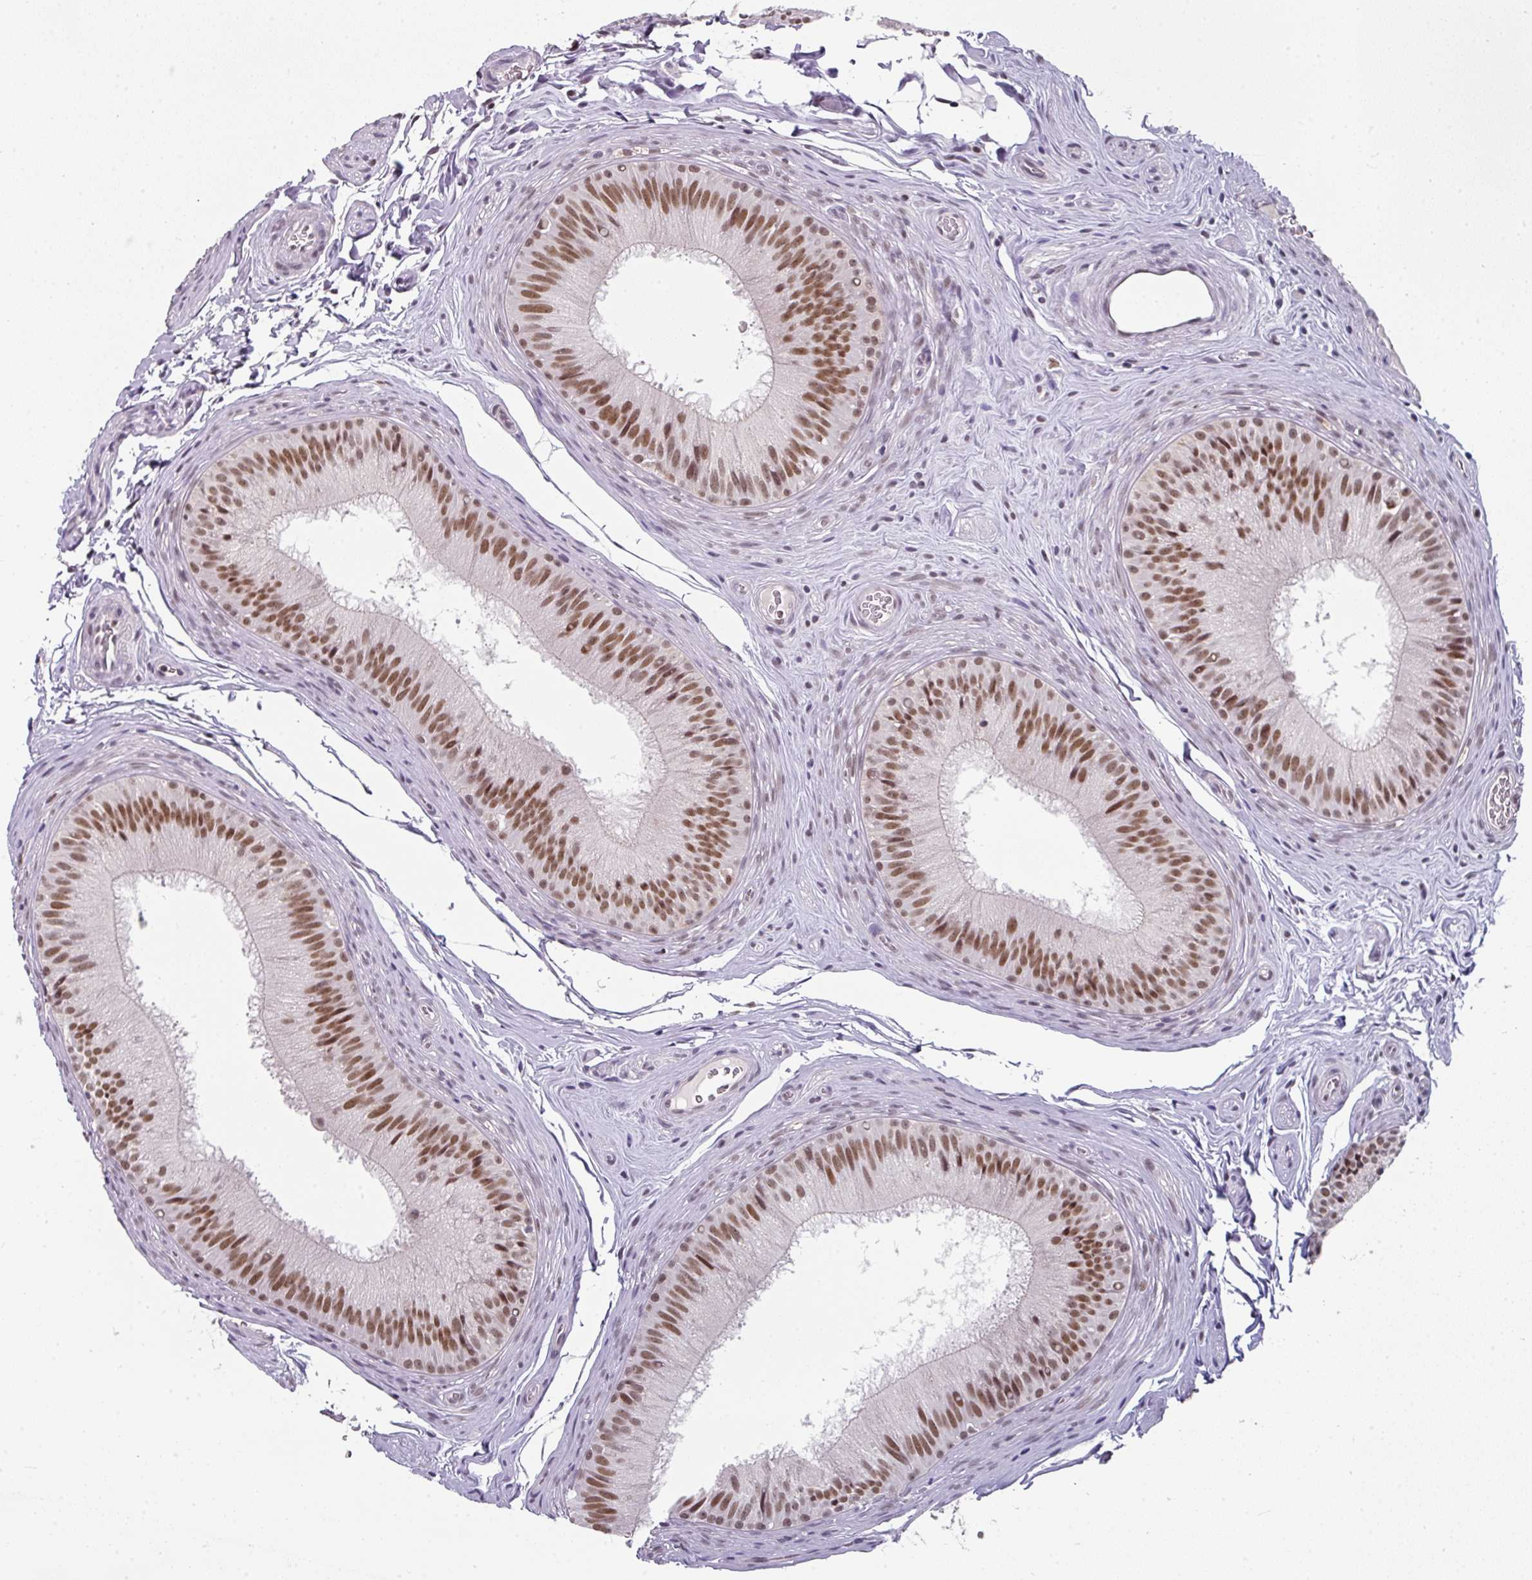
{"staining": {"intensity": "moderate", "quantity": ">75%", "location": "nuclear"}, "tissue": "epididymis", "cell_type": "Glandular cells", "image_type": "normal", "snomed": [{"axis": "morphology", "description": "Normal tissue, NOS"}, {"axis": "topography", "description": "Epididymis"}], "caption": "About >75% of glandular cells in normal human epididymis show moderate nuclear protein staining as visualized by brown immunohistochemical staining.", "gene": "ENSG00000283782", "patient": {"sex": "male", "age": 24}}